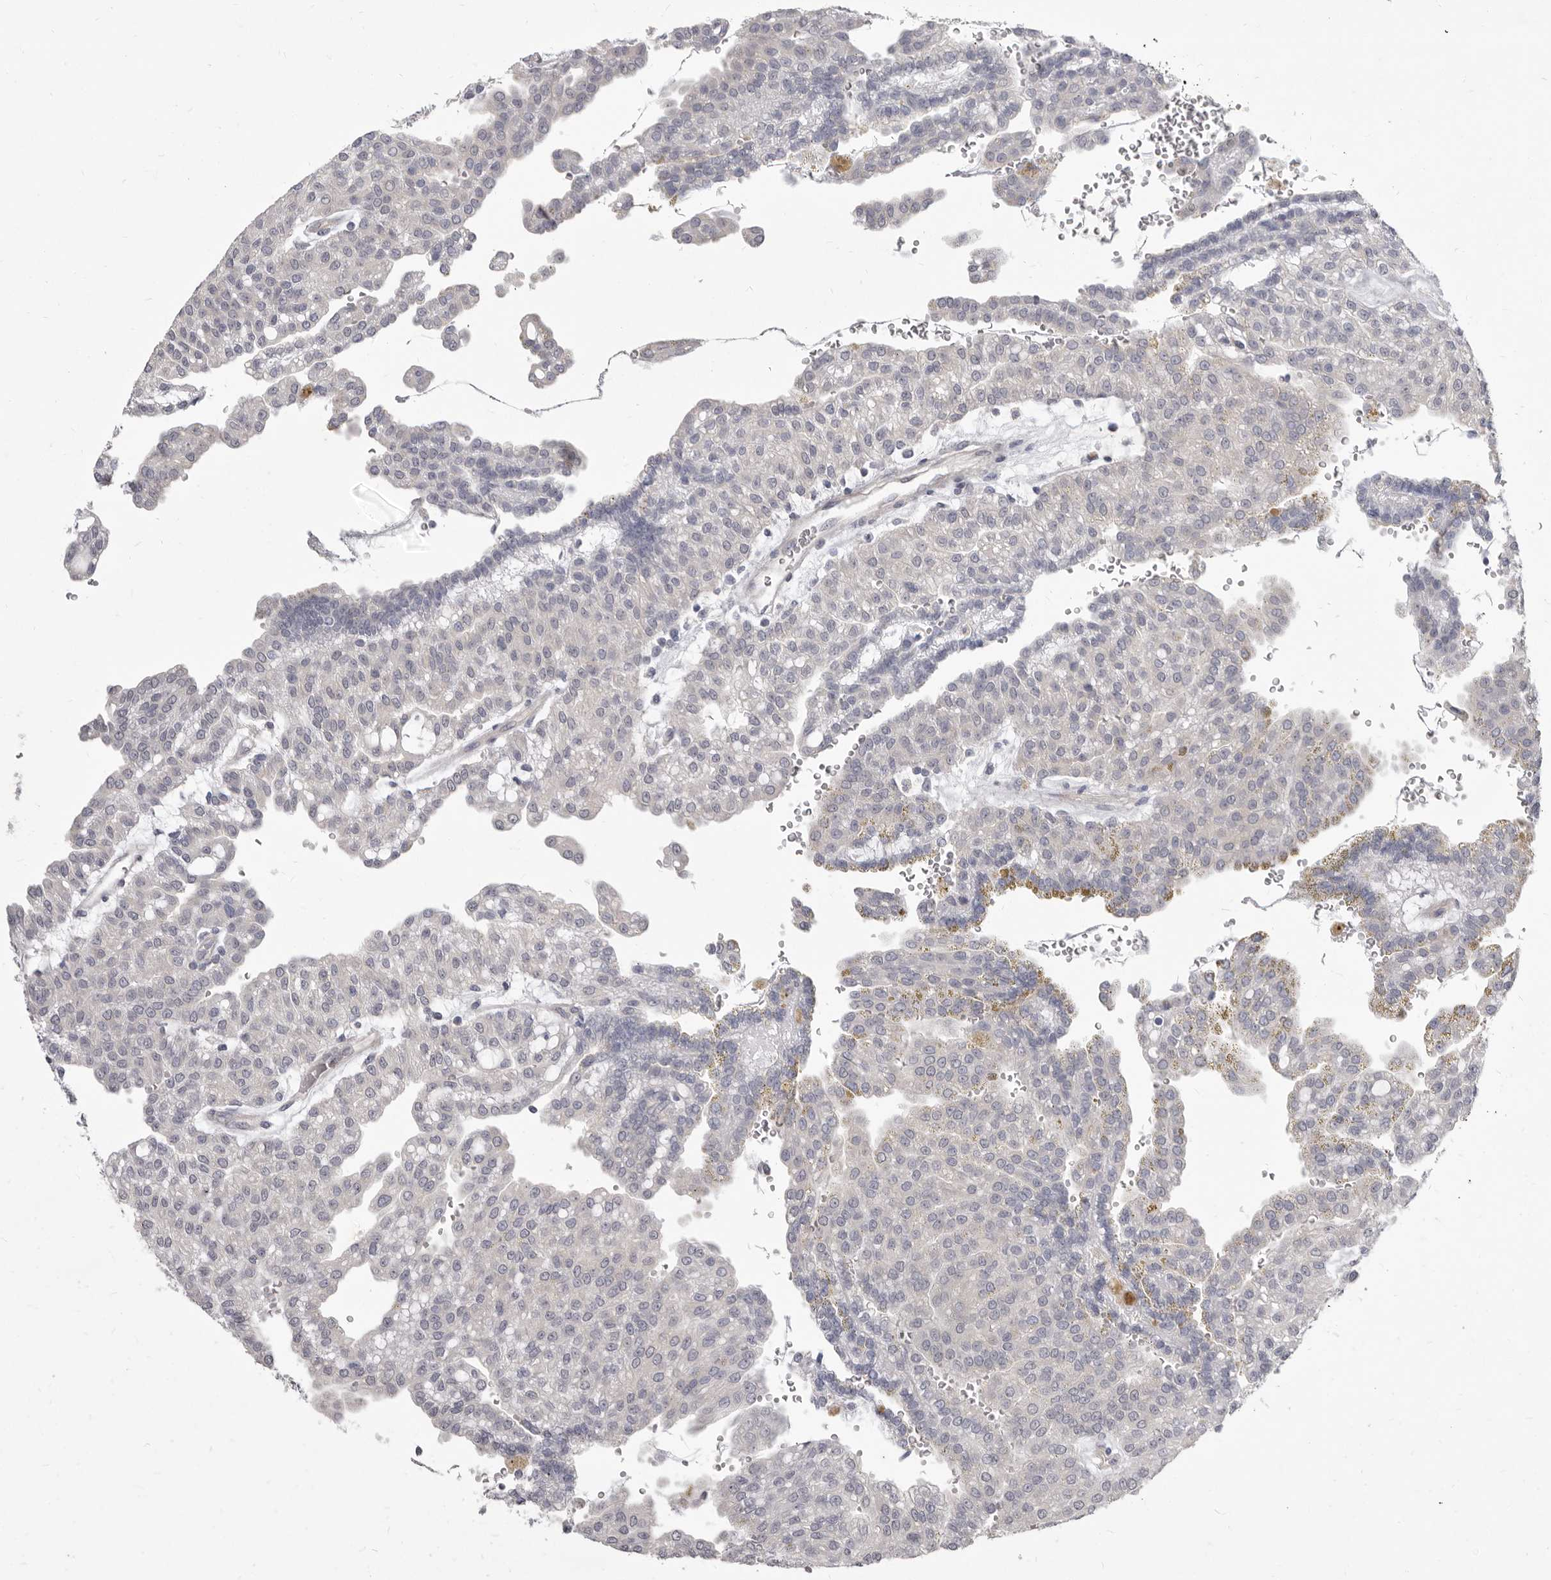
{"staining": {"intensity": "negative", "quantity": "none", "location": "none"}, "tissue": "renal cancer", "cell_type": "Tumor cells", "image_type": "cancer", "snomed": [{"axis": "morphology", "description": "Adenocarcinoma, NOS"}, {"axis": "topography", "description": "Kidney"}], "caption": "Tumor cells are negative for protein expression in human renal cancer (adenocarcinoma).", "gene": "GSK3B", "patient": {"sex": "male", "age": 63}}